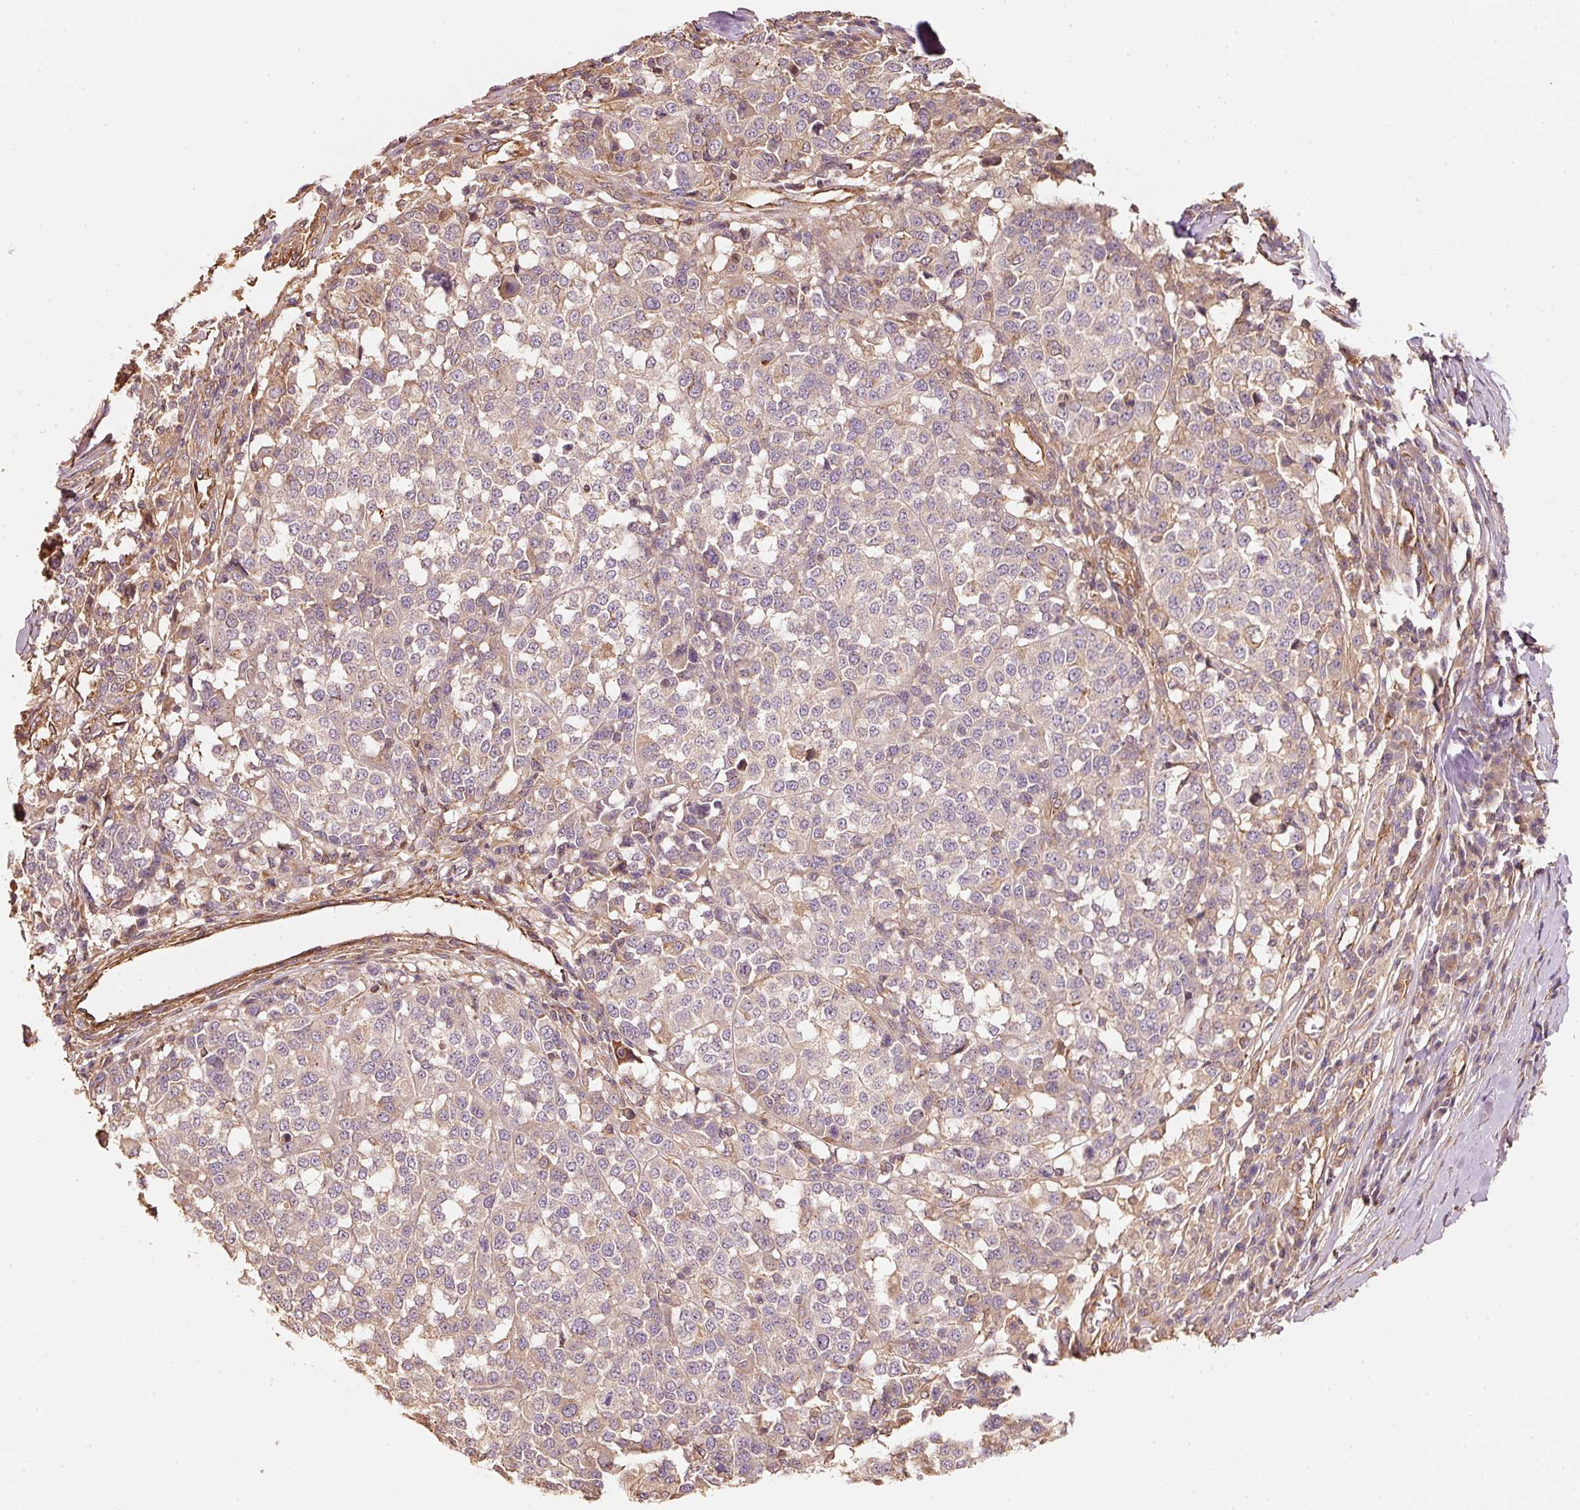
{"staining": {"intensity": "weak", "quantity": "<25%", "location": "cytoplasmic/membranous"}, "tissue": "melanoma", "cell_type": "Tumor cells", "image_type": "cancer", "snomed": [{"axis": "morphology", "description": "Malignant melanoma, Metastatic site"}, {"axis": "topography", "description": "Lymph node"}], "caption": "Histopathology image shows no protein expression in tumor cells of melanoma tissue.", "gene": "CEP95", "patient": {"sex": "male", "age": 44}}